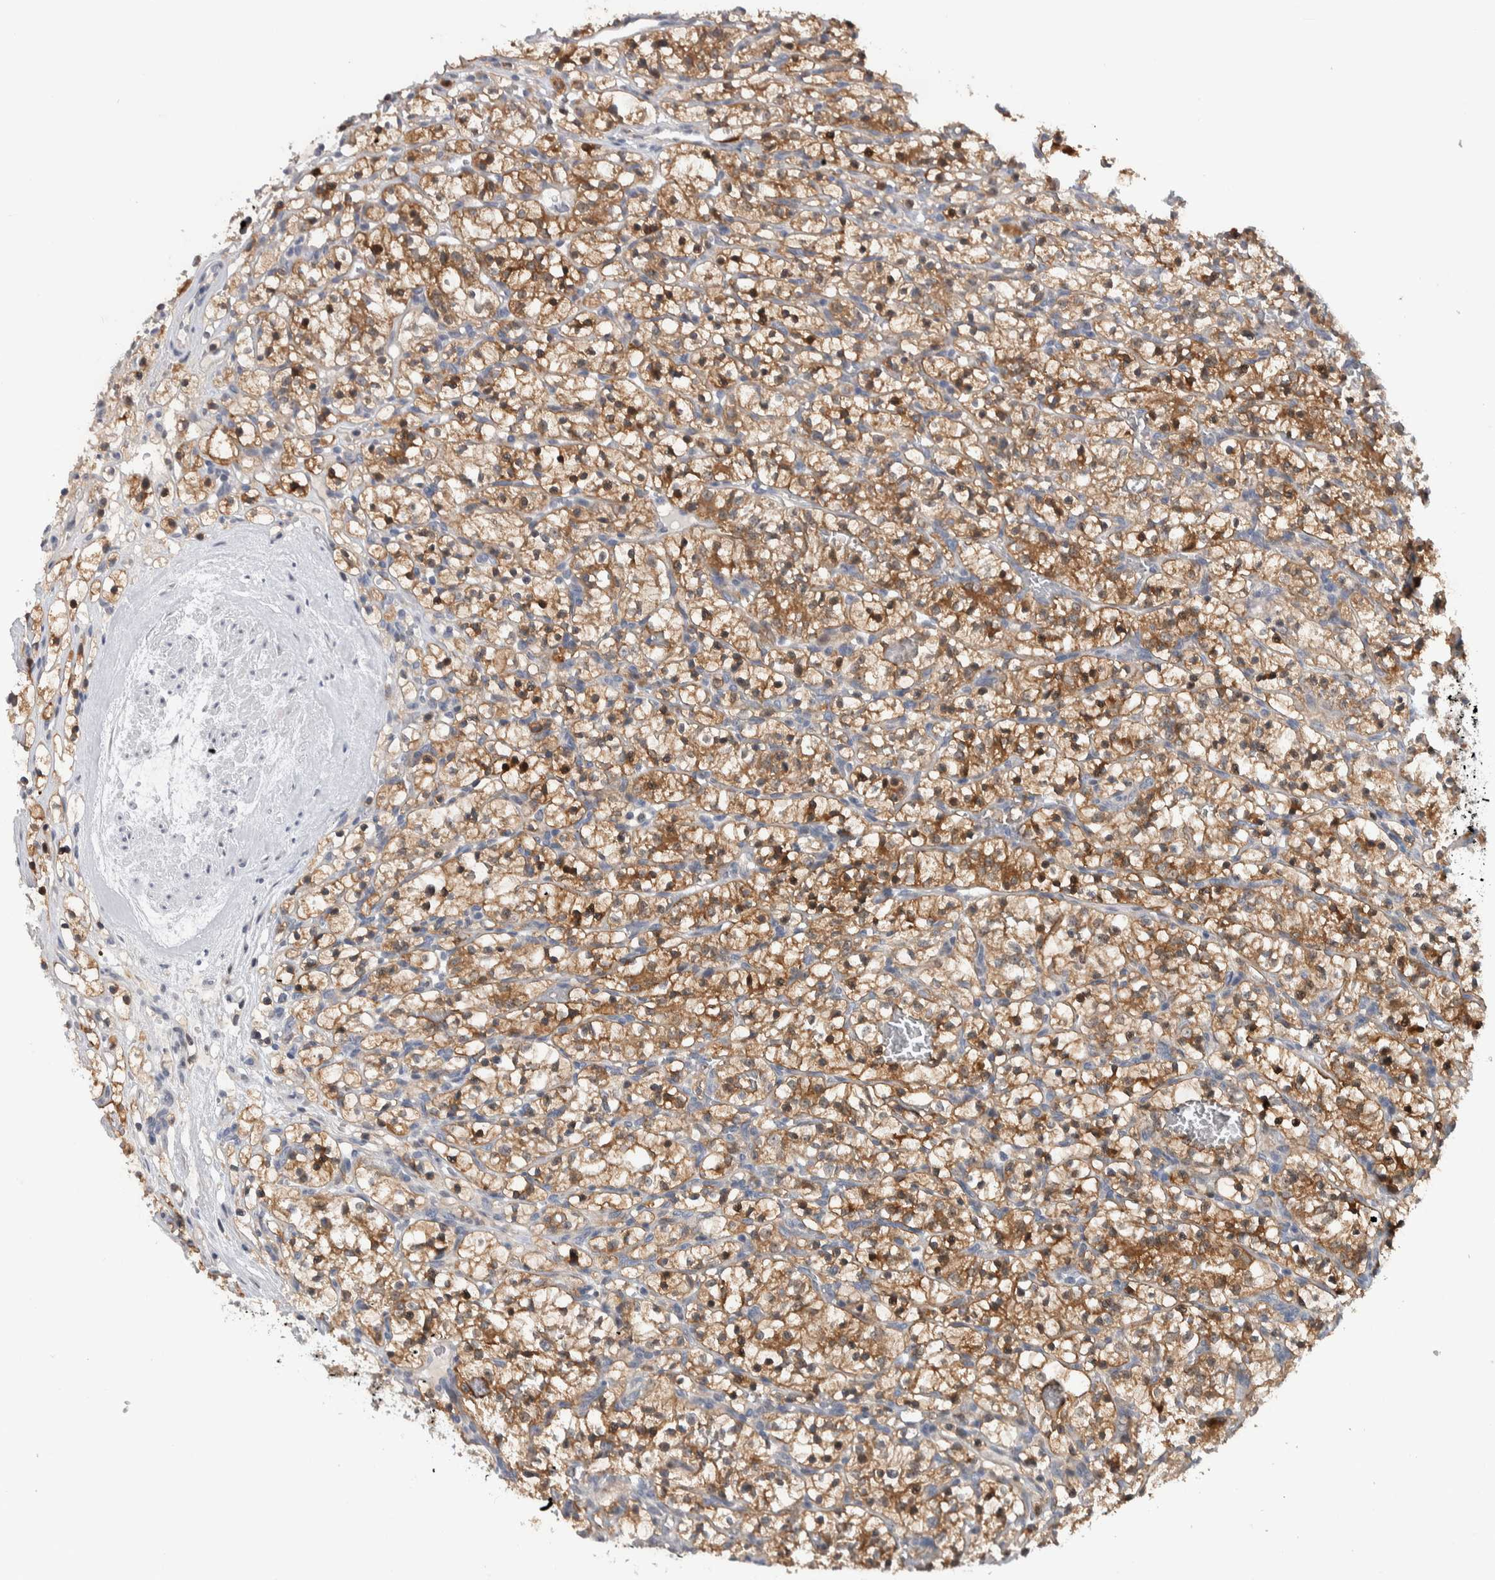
{"staining": {"intensity": "moderate", "quantity": ">75%", "location": "cytoplasmic/membranous"}, "tissue": "renal cancer", "cell_type": "Tumor cells", "image_type": "cancer", "snomed": [{"axis": "morphology", "description": "Adenocarcinoma, NOS"}, {"axis": "topography", "description": "Kidney"}], "caption": "Immunohistochemistry of human renal cancer (adenocarcinoma) shows medium levels of moderate cytoplasmic/membranous positivity in approximately >75% of tumor cells.", "gene": "PRRG4", "patient": {"sex": "female", "age": 57}}